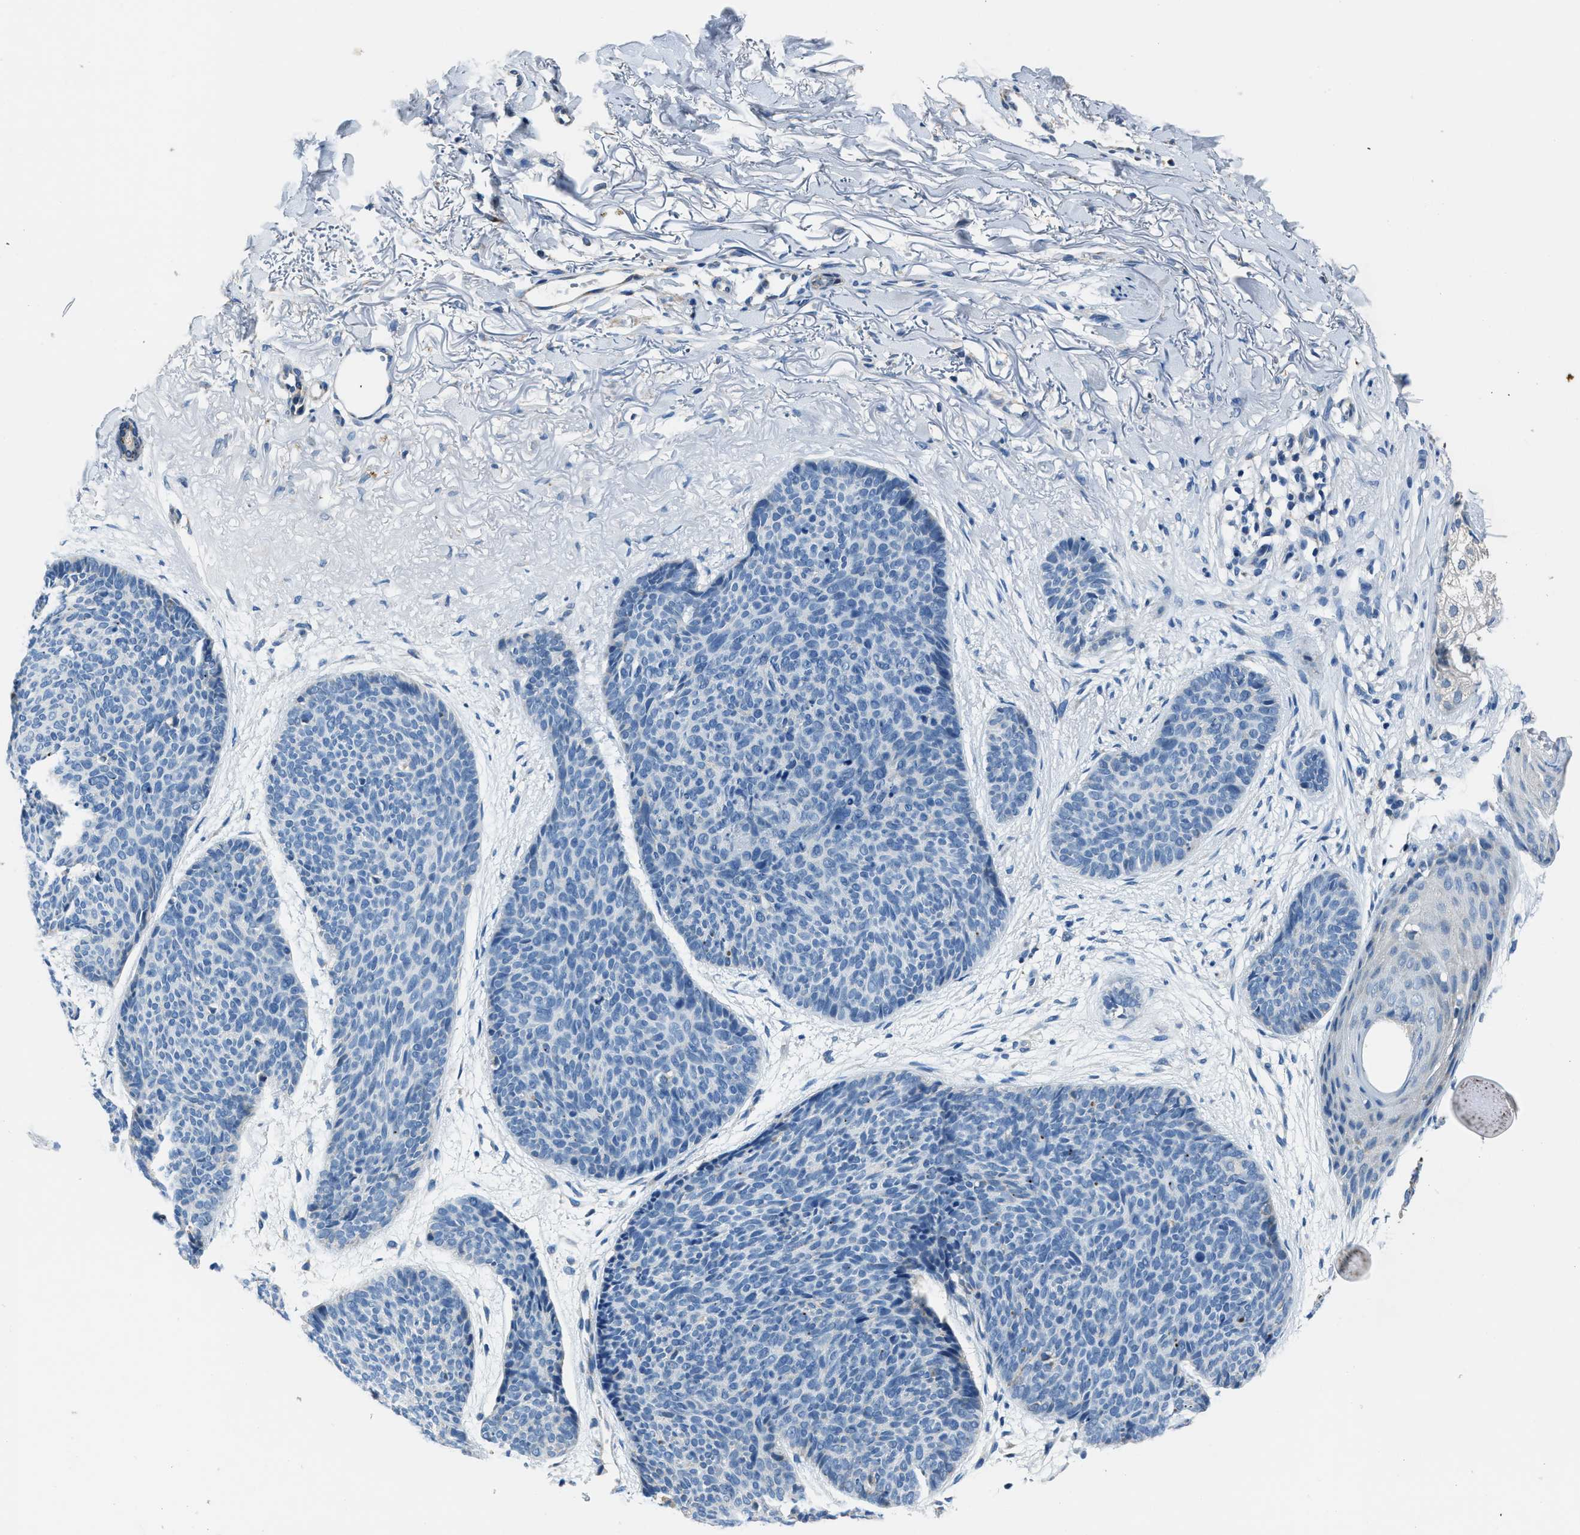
{"staining": {"intensity": "negative", "quantity": "none", "location": "none"}, "tissue": "skin cancer", "cell_type": "Tumor cells", "image_type": "cancer", "snomed": [{"axis": "morphology", "description": "Normal tissue, NOS"}, {"axis": "morphology", "description": "Basal cell carcinoma"}, {"axis": "topography", "description": "Skin"}], "caption": "This image is of basal cell carcinoma (skin) stained with immunohistochemistry to label a protein in brown with the nuclei are counter-stained blue. There is no expression in tumor cells.", "gene": "ADAM2", "patient": {"sex": "female", "age": 70}}